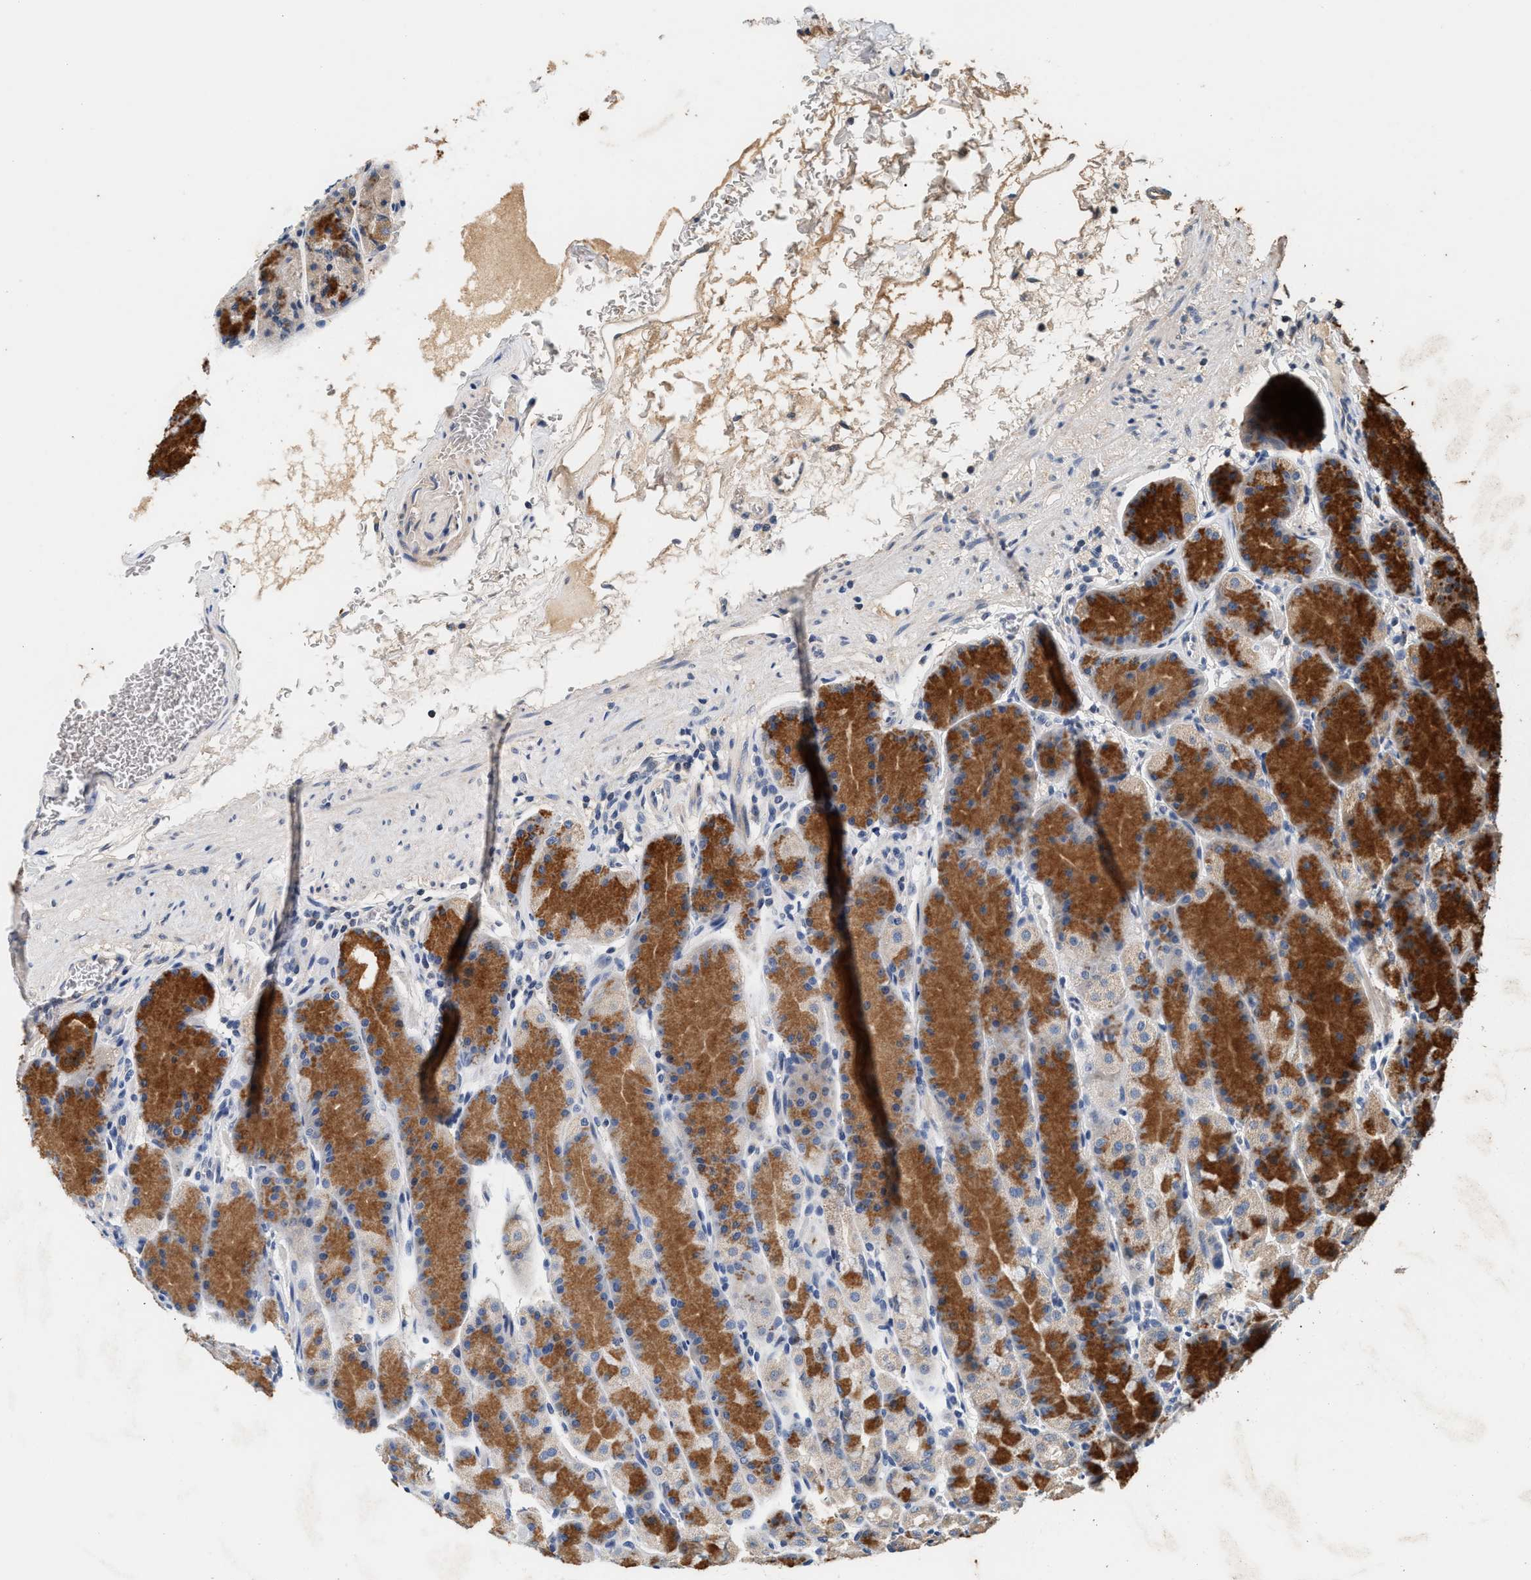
{"staining": {"intensity": "strong", "quantity": ">75%", "location": "cytoplasmic/membranous"}, "tissue": "stomach", "cell_type": "Glandular cells", "image_type": "normal", "snomed": [{"axis": "morphology", "description": "Normal tissue, NOS"}, {"axis": "topography", "description": "Stomach"}], "caption": "Human stomach stained for a protein (brown) displays strong cytoplasmic/membranous positive staining in approximately >75% of glandular cells.", "gene": "PTGR3", "patient": {"sex": "male", "age": 42}}